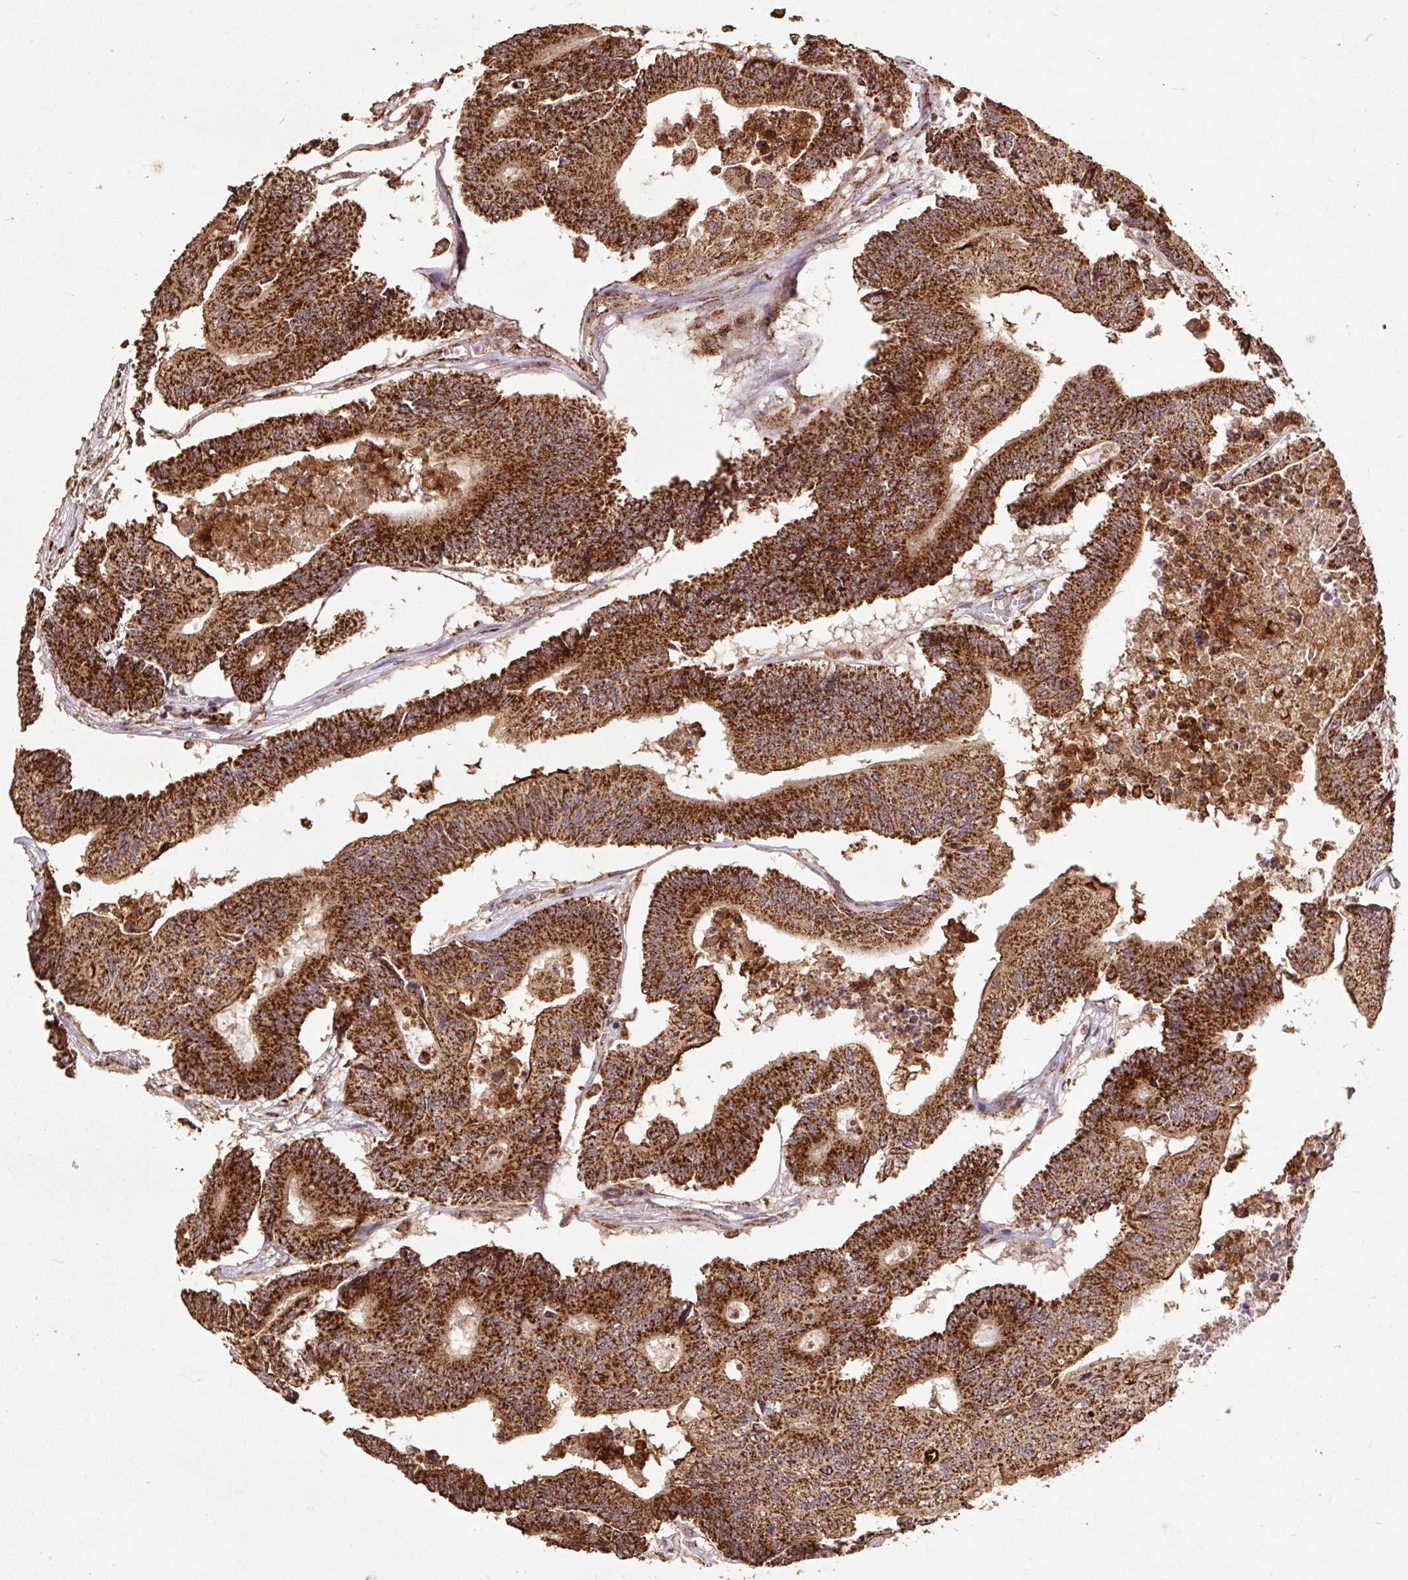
{"staining": {"intensity": "strong", "quantity": ">75%", "location": "cytoplasmic/membranous"}, "tissue": "colorectal cancer", "cell_type": "Tumor cells", "image_type": "cancer", "snomed": [{"axis": "morphology", "description": "Adenocarcinoma, NOS"}, {"axis": "topography", "description": "Colon"}], "caption": "The image demonstrates staining of adenocarcinoma (colorectal), revealing strong cytoplasmic/membranous protein positivity (brown color) within tumor cells.", "gene": "ATP5F1A", "patient": {"sex": "female", "age": 84}}